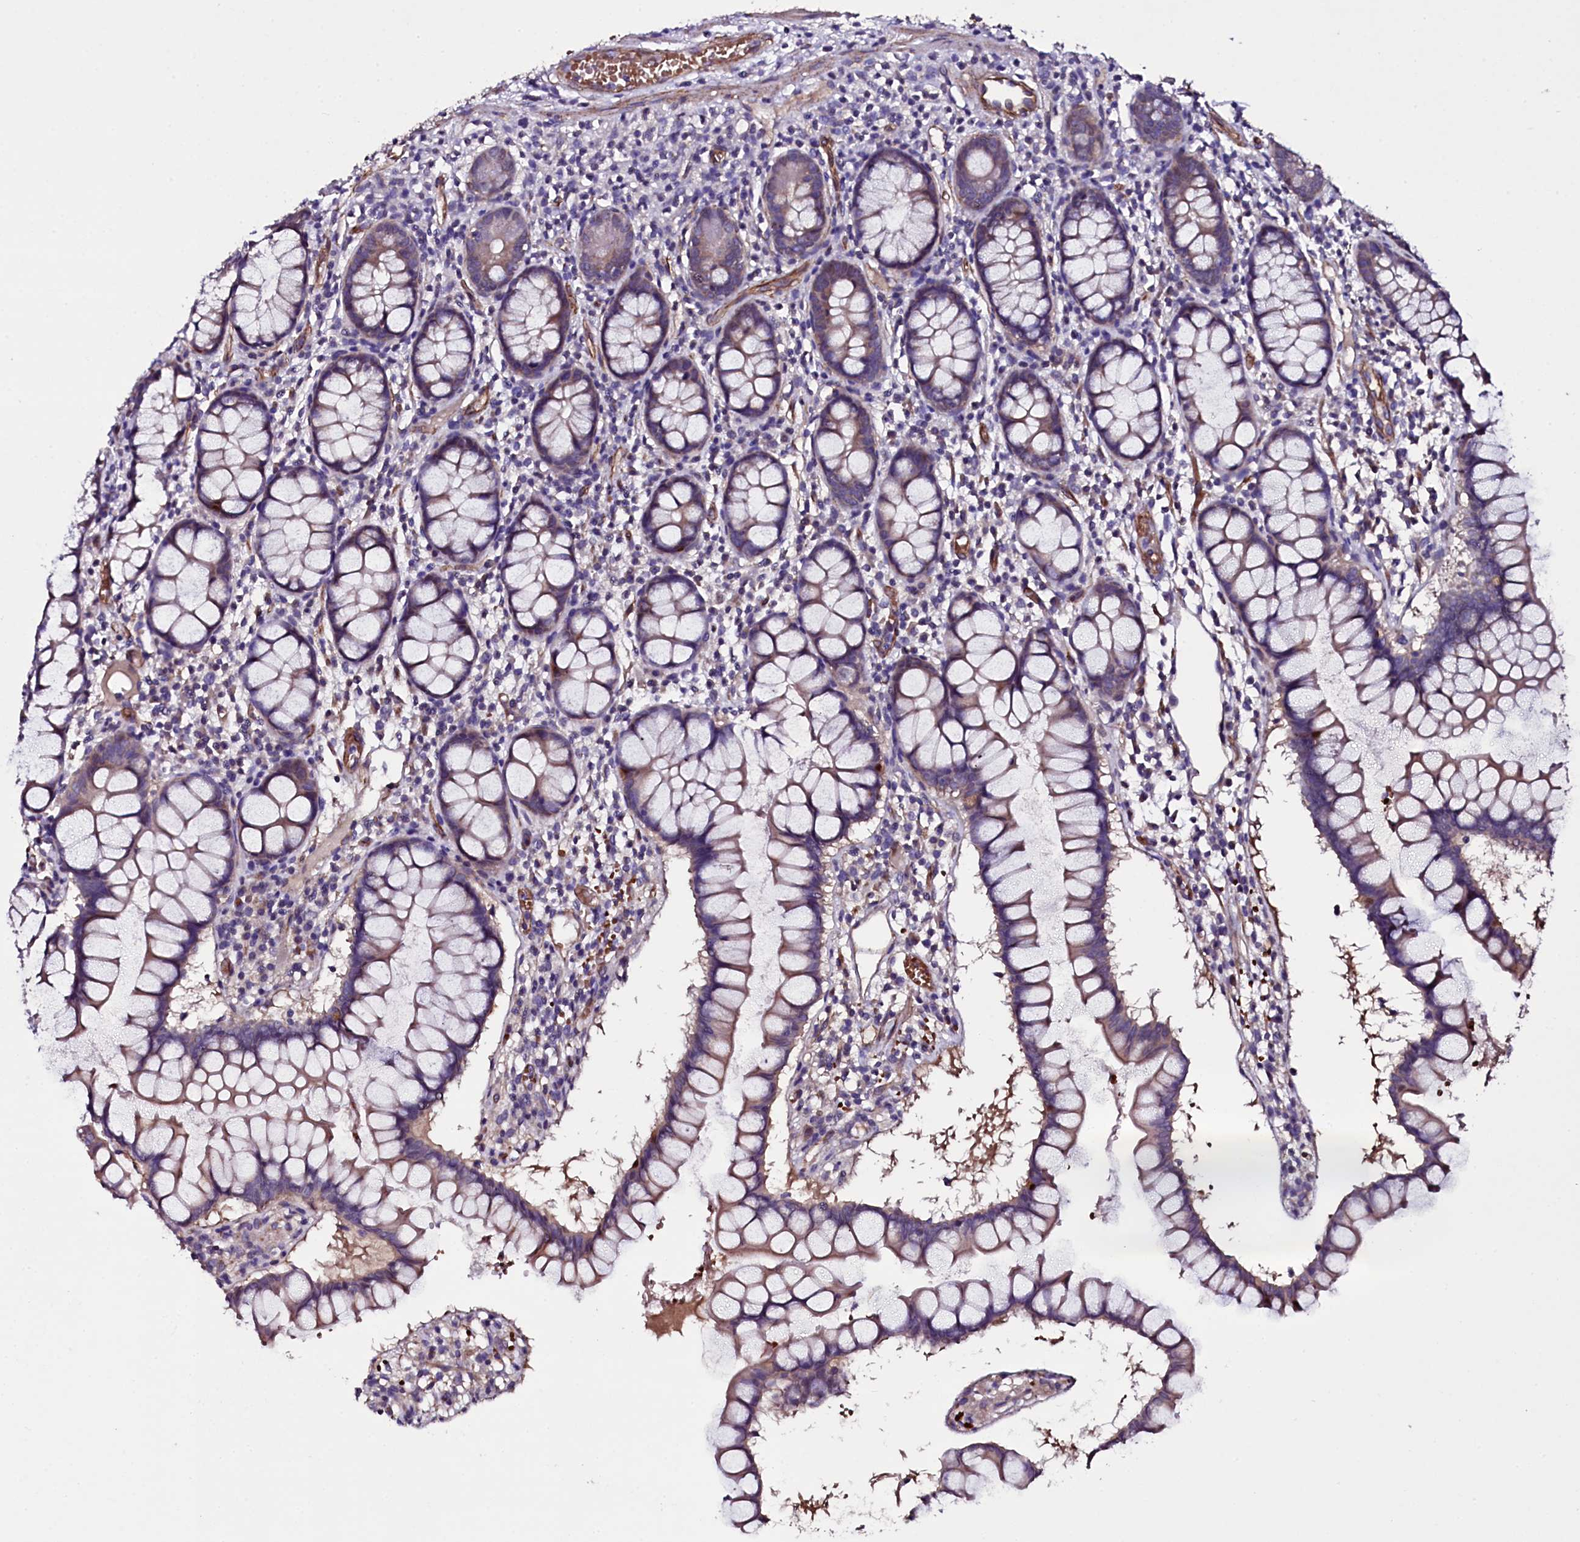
{"staining": {"intensity": "moderate", "quantity": ">75%", "location": "cytoplasmic/membranous"}, "tissue": "colon", "cell_type": "Endothelial cells", "image_type": "normal", "snomed": [{"axis": "morphology", "description": "Normal tissue, NOS"}, {"axis": "morphology", "description": "Adenocarcinoma, NOS"}, {"axis": "topography", "description": "Colon"}], "caption": "A micrograph of human colon stained for a protein demonstrates moderate cytoplasmic/membranous brown staining in endothelial cells.", "gene": "MEX3C", "patient": {"sex": "female", "age": 55}}